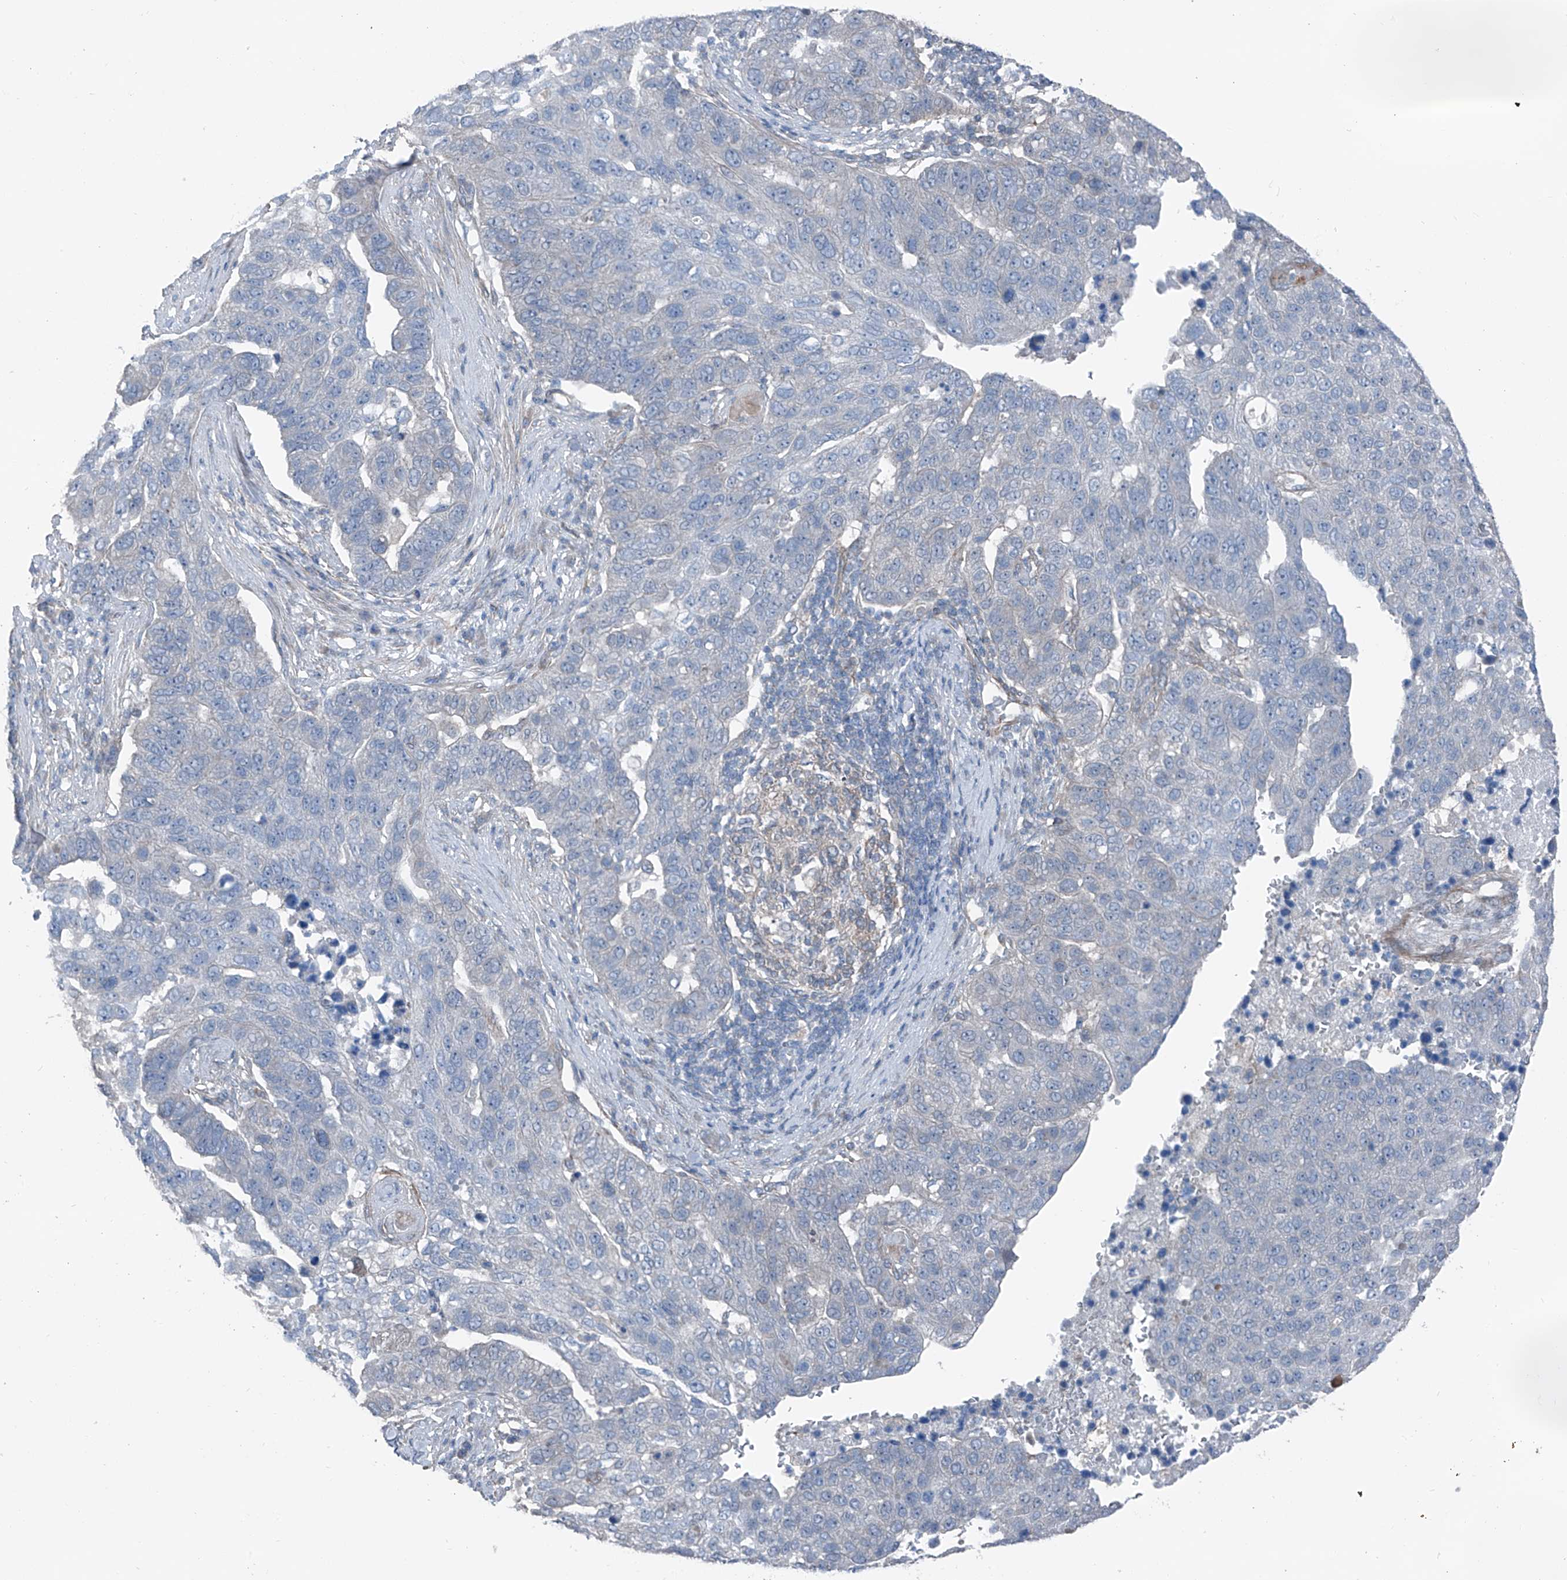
{"staining": {"intensity": "negative", "quantity": "none", "location": "none"}, "tissue": "pancreatic cancer", "cell_type": "Tumor cells", "image_type": "cancer", "snomed": [{"axis": "morphology", "description": "Adenocarcinoma, NOS"}, {"axis": "topography", "description": "Pancreas"}], "caption": "Micrograph shows no significant protein expression in tumor cells of pancreatic cancer.", "gene": "HSPB11", "patient": {"sex": "female", "age": 61}}